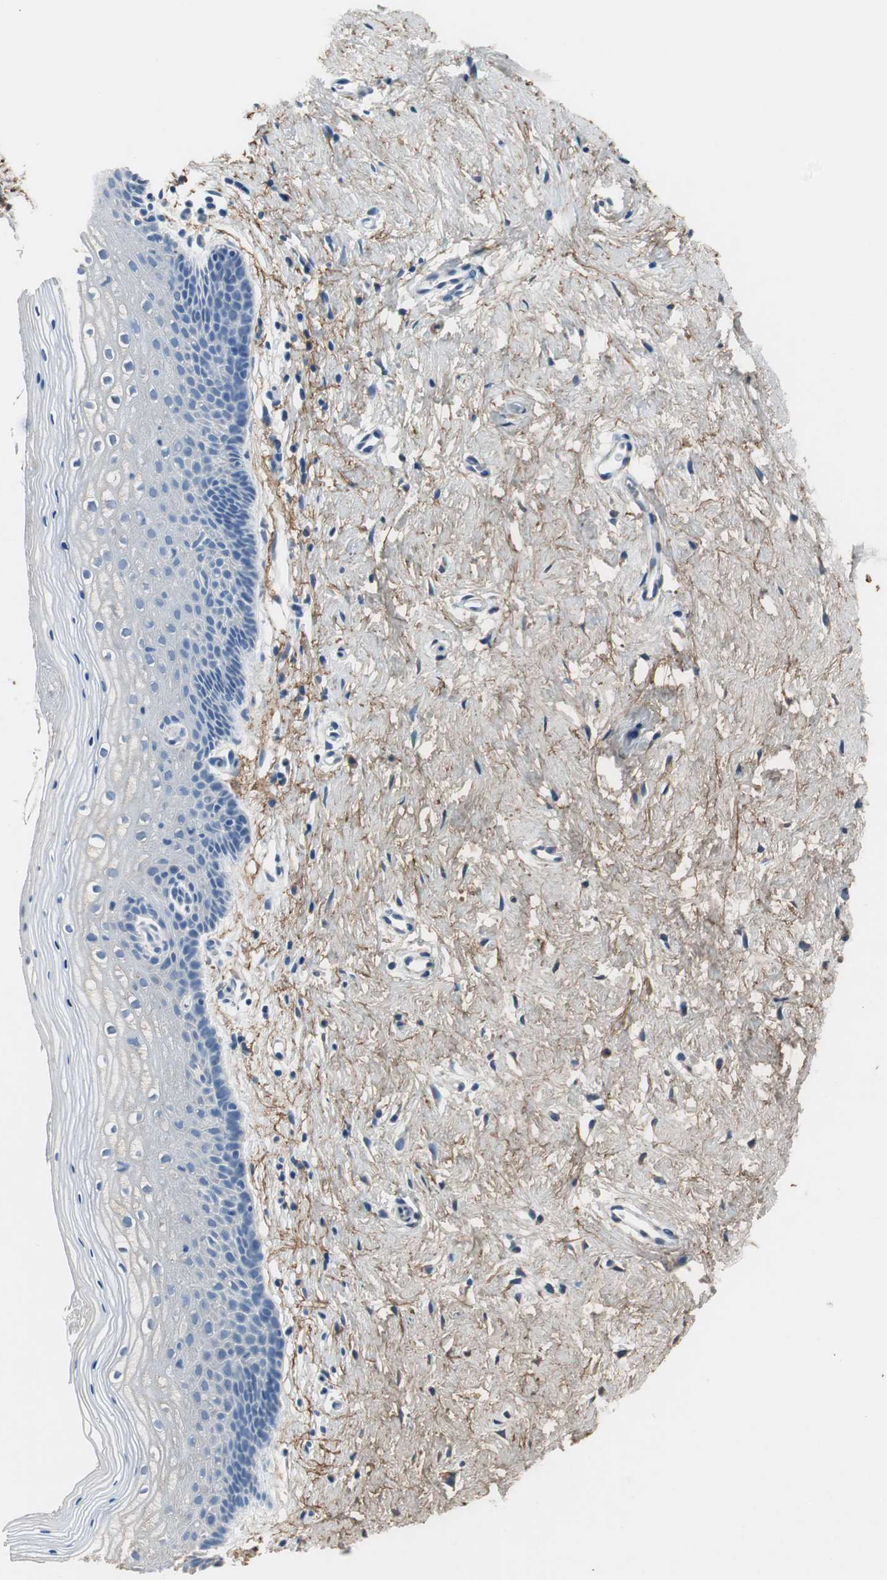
{"staining": {"intensity": "negative", "quantity": "none", "location": "none"}, "tissue": "vagina", "cell_type": "Squamous epithelial cells", "image_type": "normal", "snomed": [{"axis": "morphology", "description": "Normal tissue, NOS"}, {"axis": "topography", "description": "Vagina"}], "caption": "Photomicrograph shows no significant protein positivity in squamous epithelial cells of unremarkable vagina. (DAB immunohistochemistry (IHC) visualized using brightfield microscopy, high magnification).", "gene": "MUC7", "patient": {"sex": "female", "age": 46}}